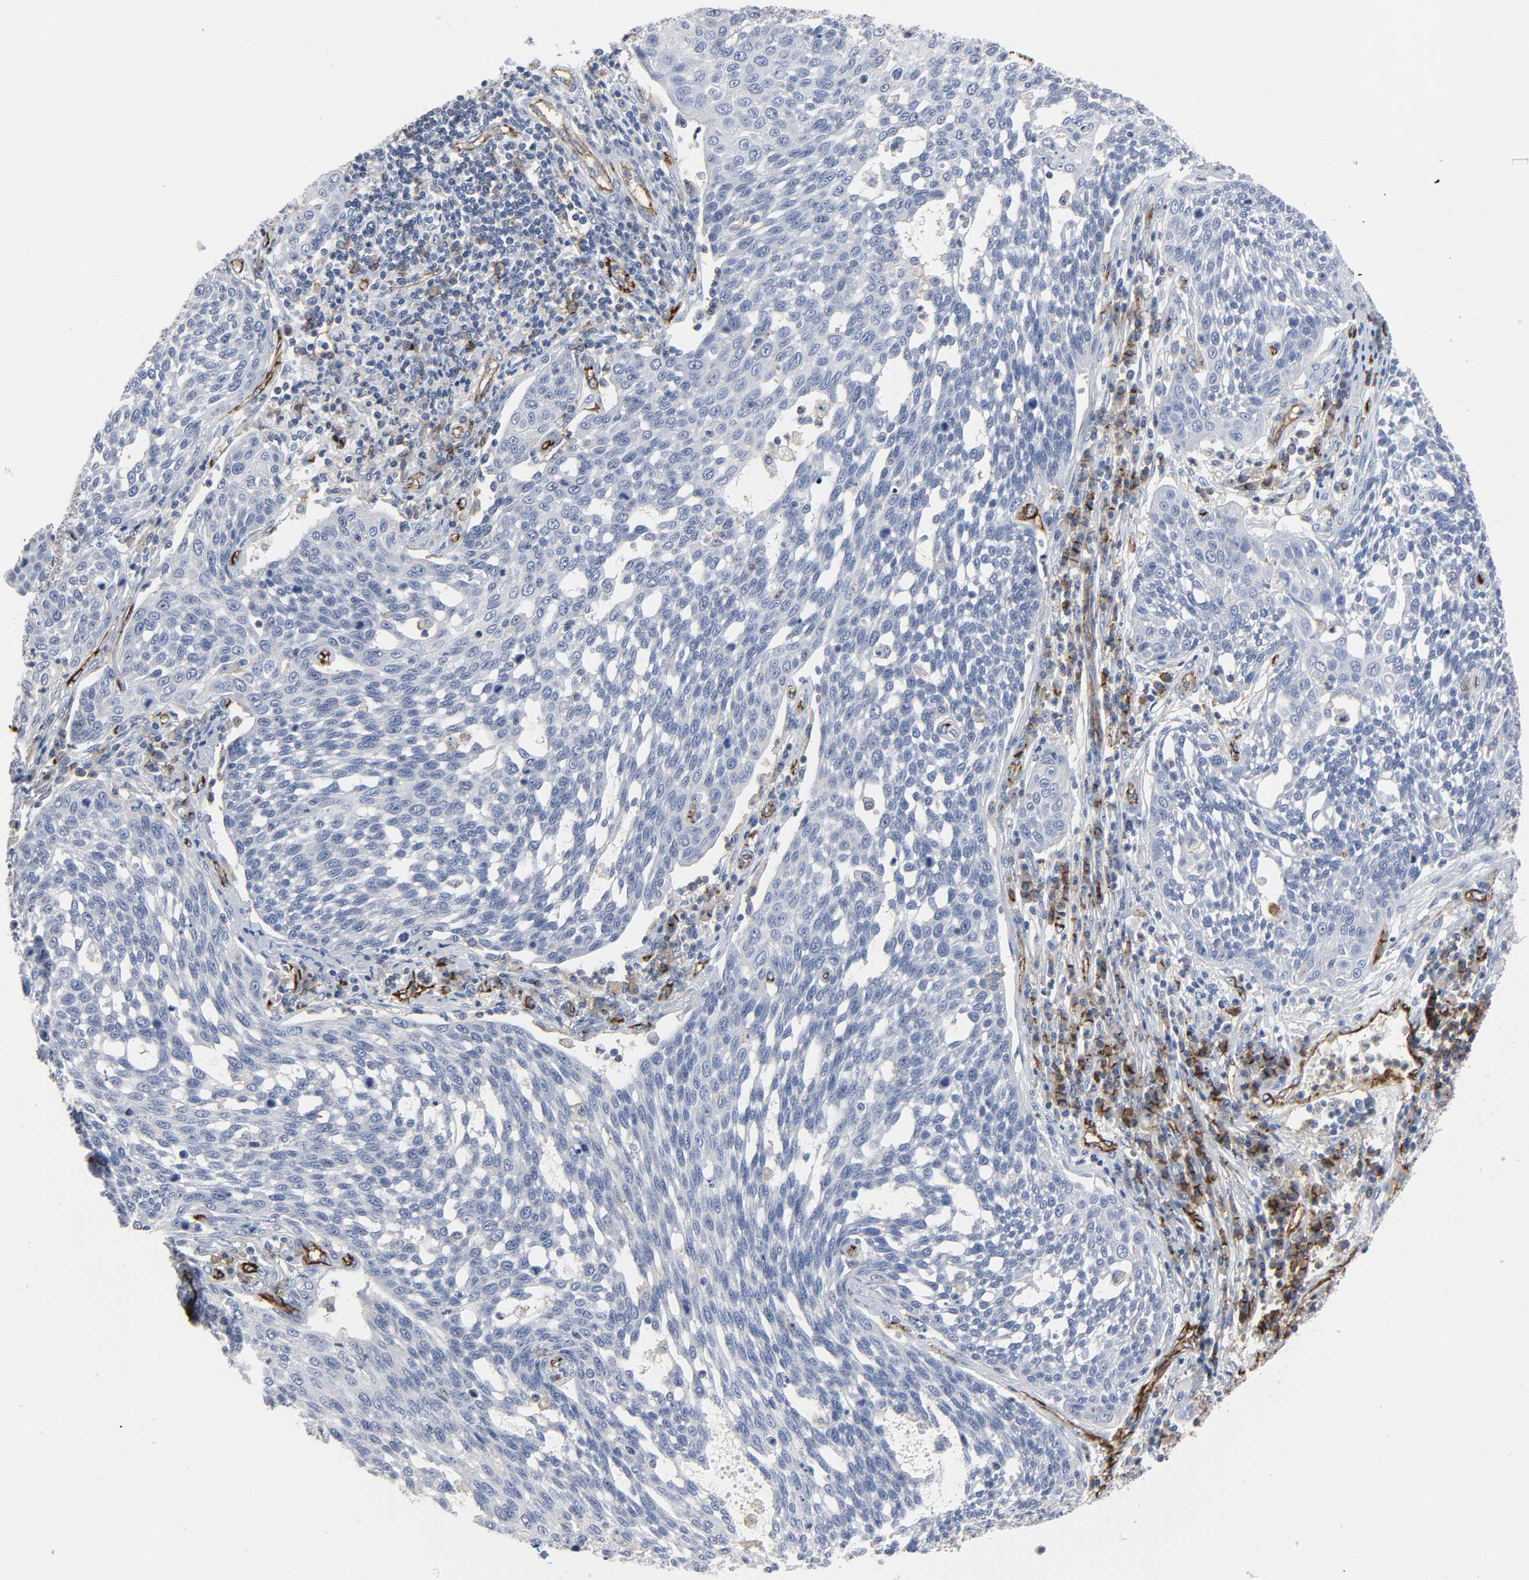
{"staining": {"intensity": "negative", "quantity": "none", "location": "none"}, "tissue": "cervical cancer", "cell_type": "Tumor cells", "image_type": "cancer", "snomed": [{"axis": "morphology", "description": "Squamous cell carcinoma, NOS"}, {"axis": "topography", "description": "Cervix"}], "caption": "Immunohistochemical staining of cervical cancer shows no significant staining in tumor cells. The staining was performed using DAB (3,3'-diaminobenzidine) to visualize the protein expression in brown, while the nuclei were stained in blue with hematoxylin (Magnification: 20x).", "gene": "PECAM1", "patient": {"sex": "female", "age": 34}}